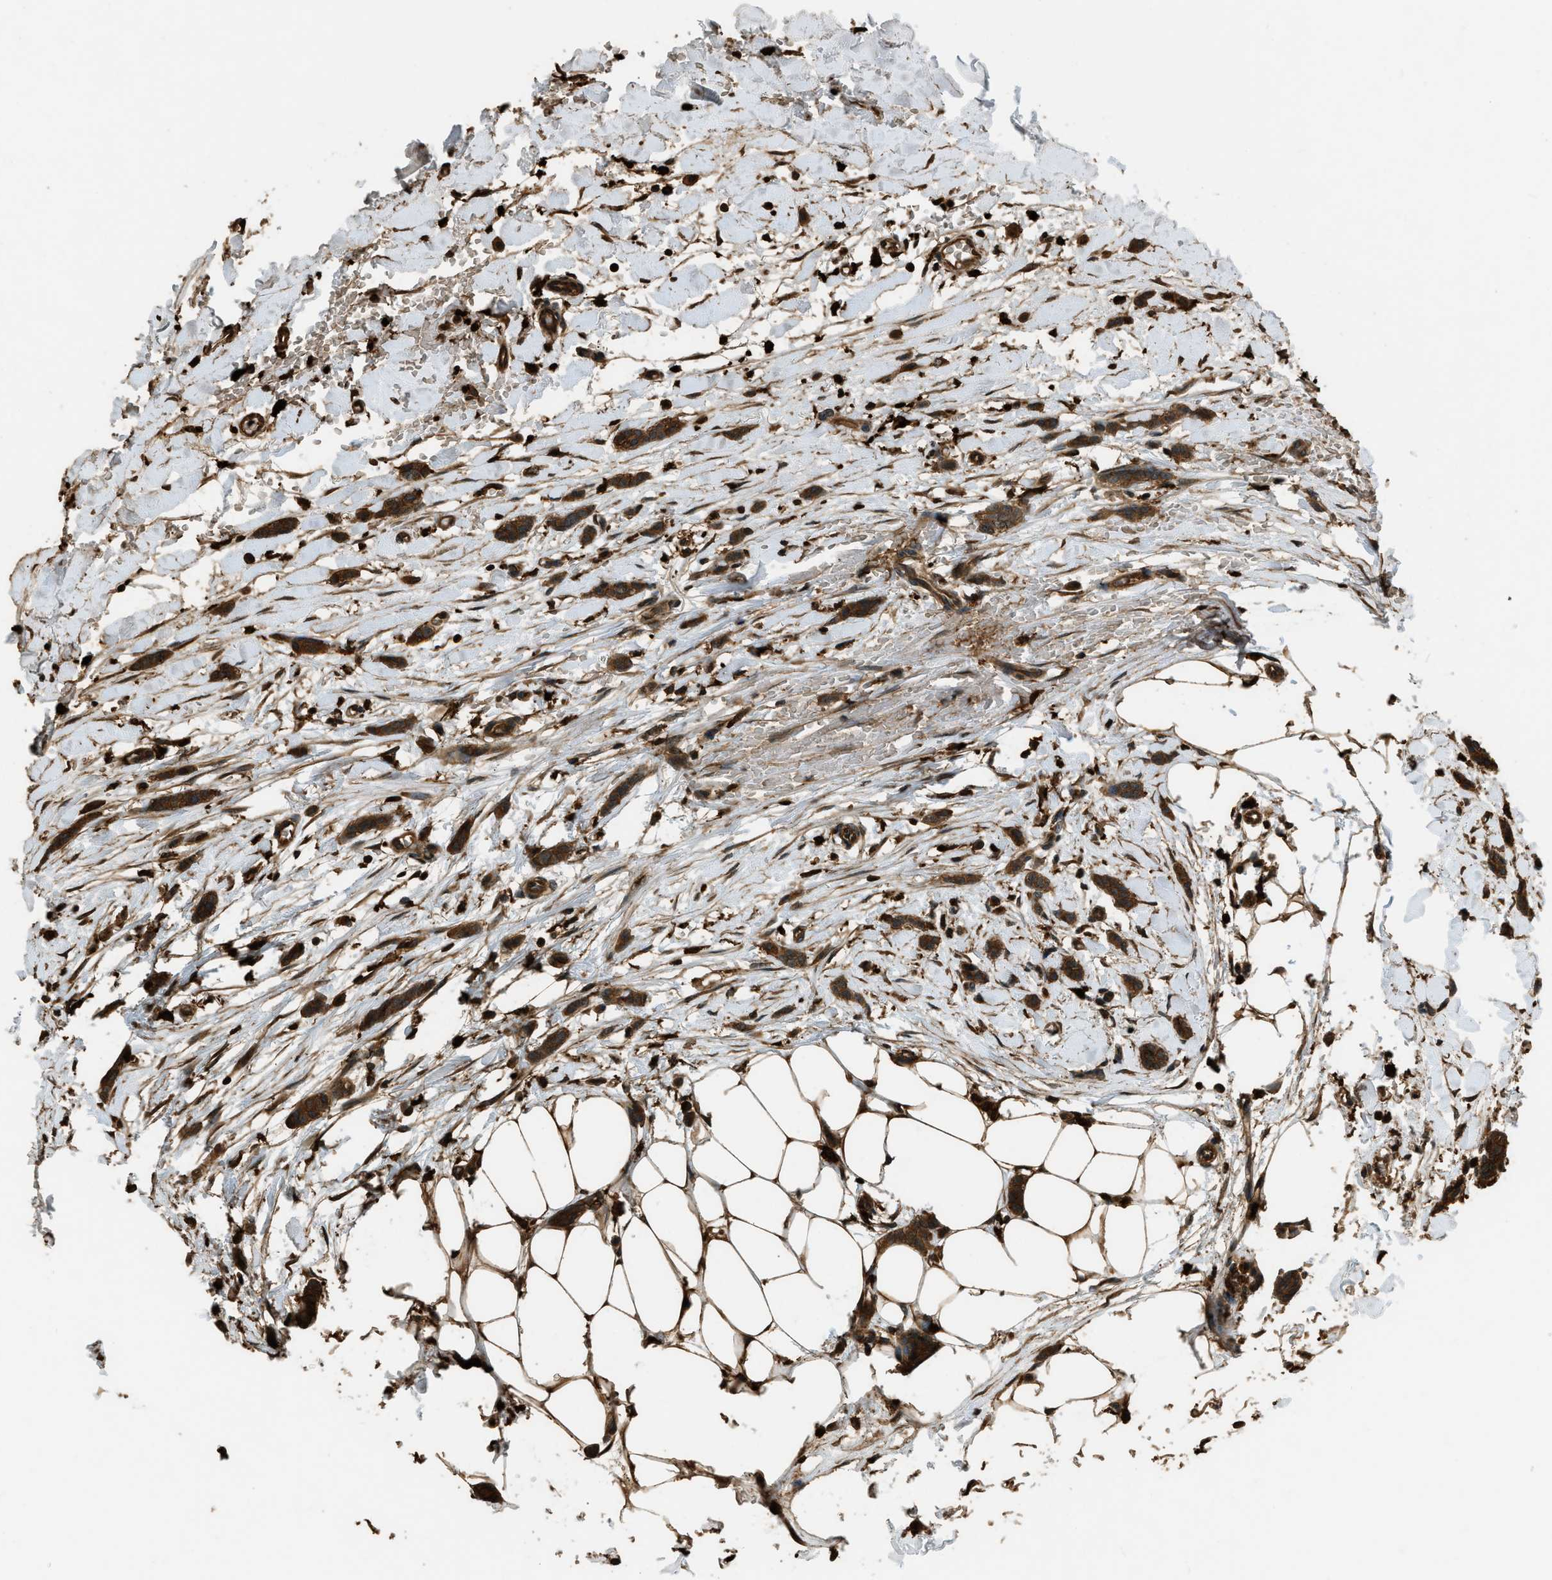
{"staining": {"intensity": "moderate", "quantity": ">75%", "location": "cytoplasmic/membranous"}, "tissue": "breast cancer", "cell_type": "Tumor cells", "image_type": "cancer", "snomed": [{"axis": "morphology", "description": "Lobular carcinoma"}, {"axis": "topography", "description": "Skin"}, {"axis": "topography", "description": "Breast"}], "caption": "DAB immunohistochemical staining of breast cancer (lobular carcinoma) displays moderate cytoplasmic/membranous protein positivity in about >75% of tumor cells.", "gene": "RAP2A", "patient": {"sex": "female", "age": 46}}